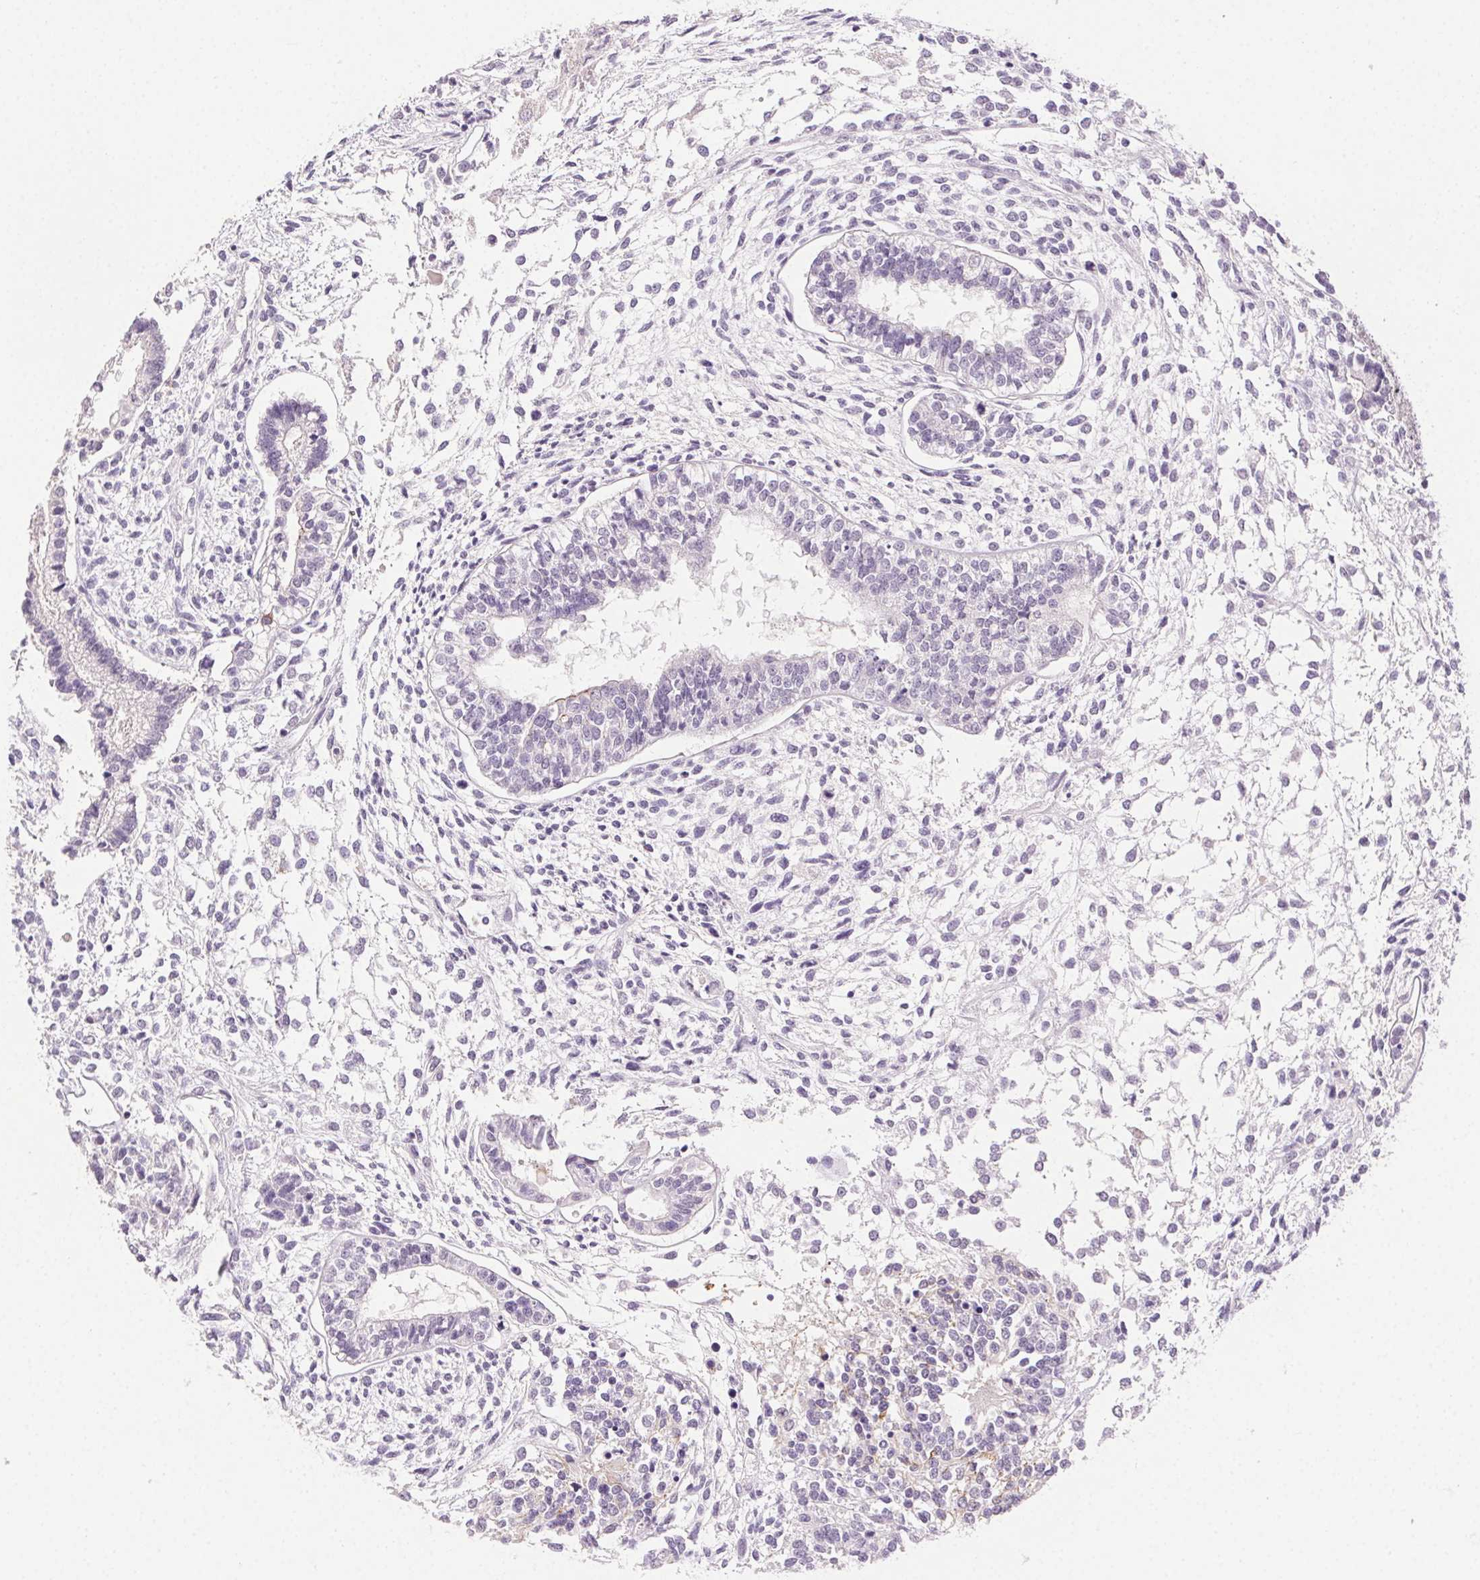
{"staining": {"intensity": "negative", "quantity": "none", "location": "none"}, "tissue": "testis cancer", "cell_type": "Tumor cells", "image_type": "cancer", "snomed": [{"axis": "morphology", "description": "Carcinoma, Embryonal, NOS"}, {"axis": "topography", "description": "Testis"}], "caption": "IHC of testis cancer (embryonal carcinoma) demonstrates no staining in tumor cells.", "gene": "CLDN10", "patient": {"sex": "male", "age": 37}}